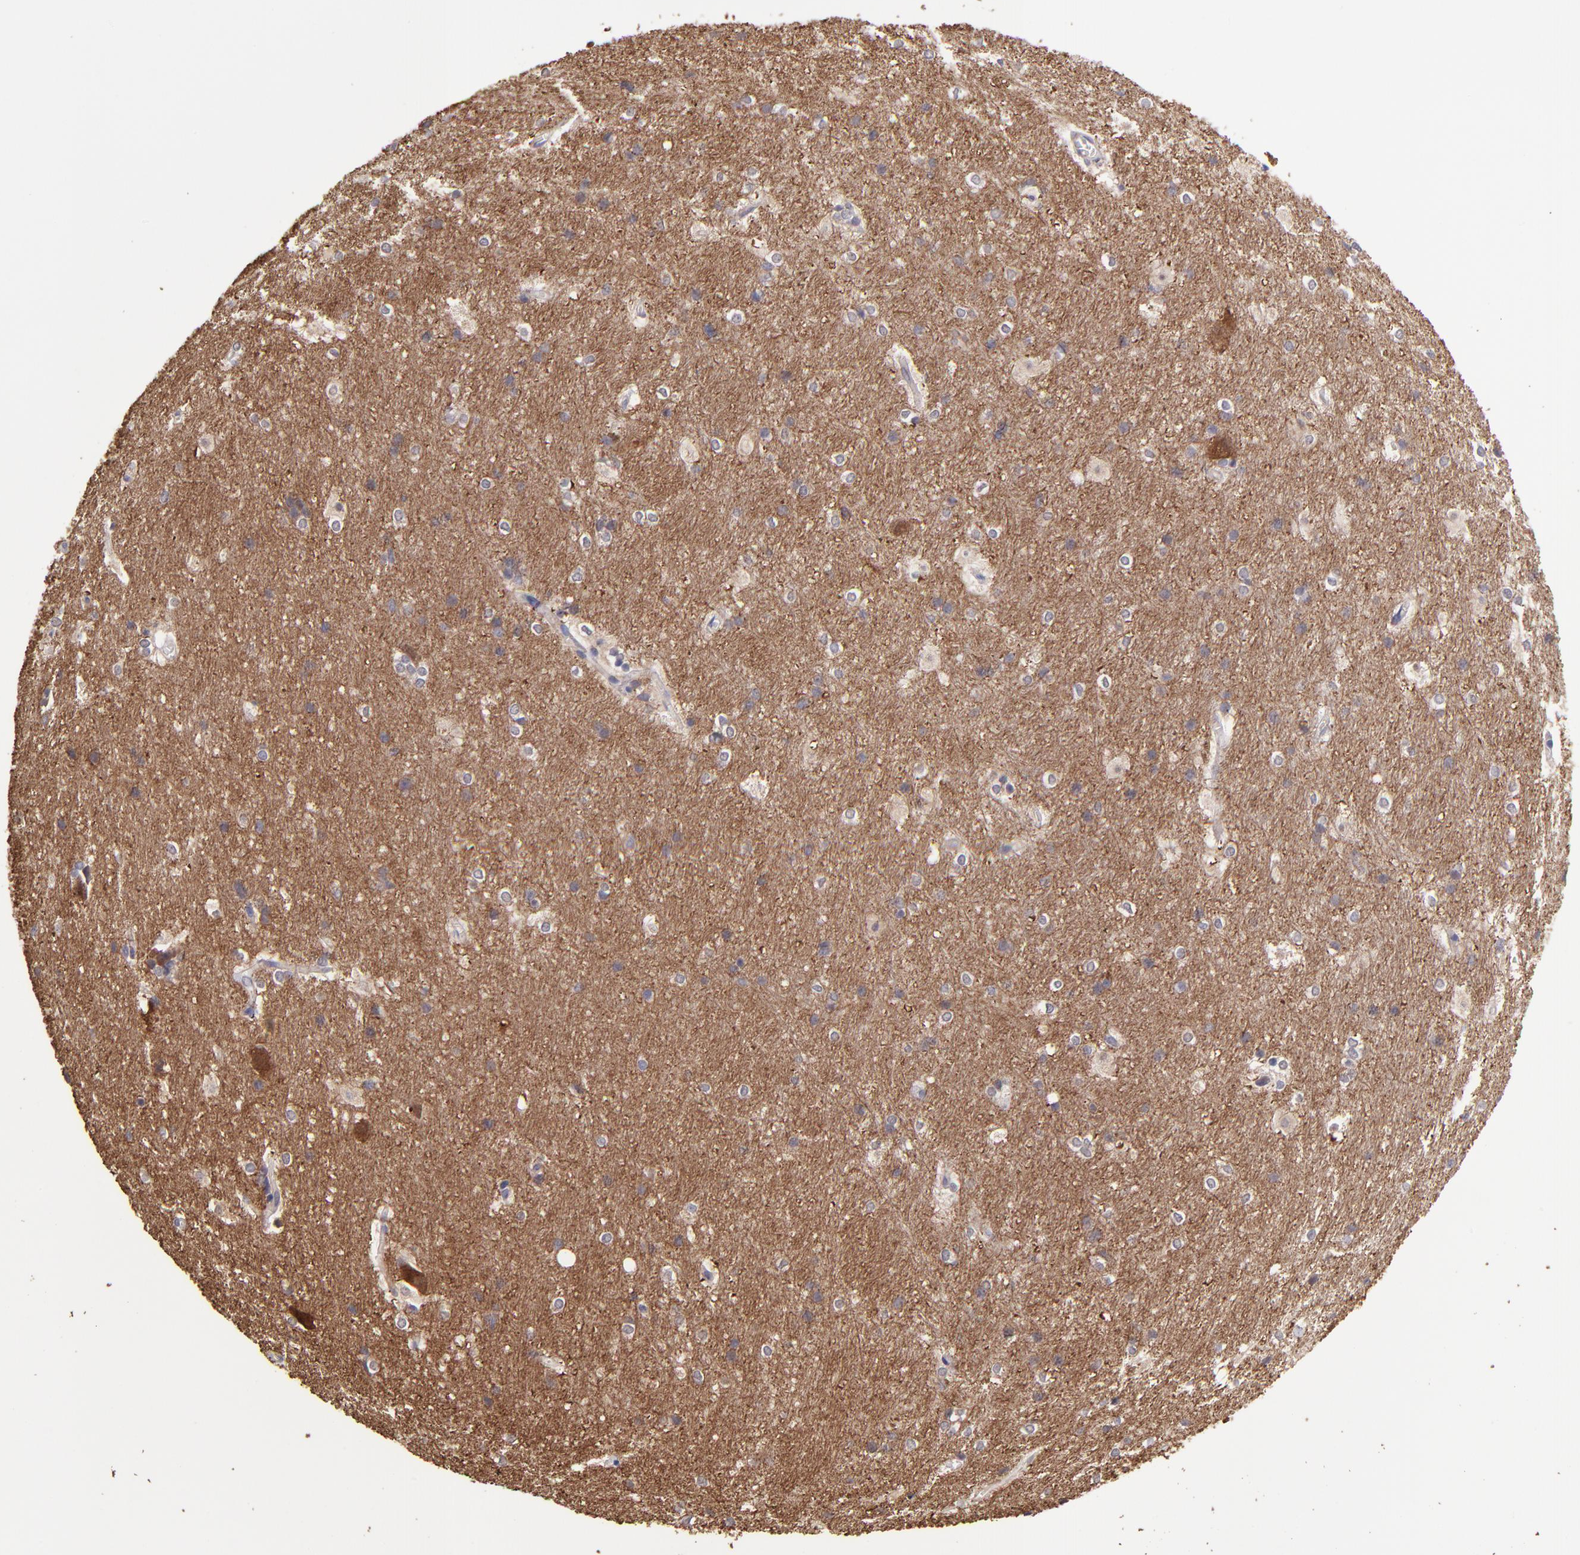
{"staining": {"intensity": "negative", "quantity": "none", "location": "none"}, "tissue": "hippocampus", "cell_type": "Glial cells", "image_type": "normal", "snomed": [{"axis": "morphology", "description": "Normal tissue, NOS"}, {"axis": "topography", "description": "Hippocampus"}], "caption": "Immunohistochemistry image of unremarkable hippocampus: hippocampus stained with DAB reveals no significant protein staining in glial cells.", "gene": "NSF", "patient": {"sex": "female", "age": 19}}